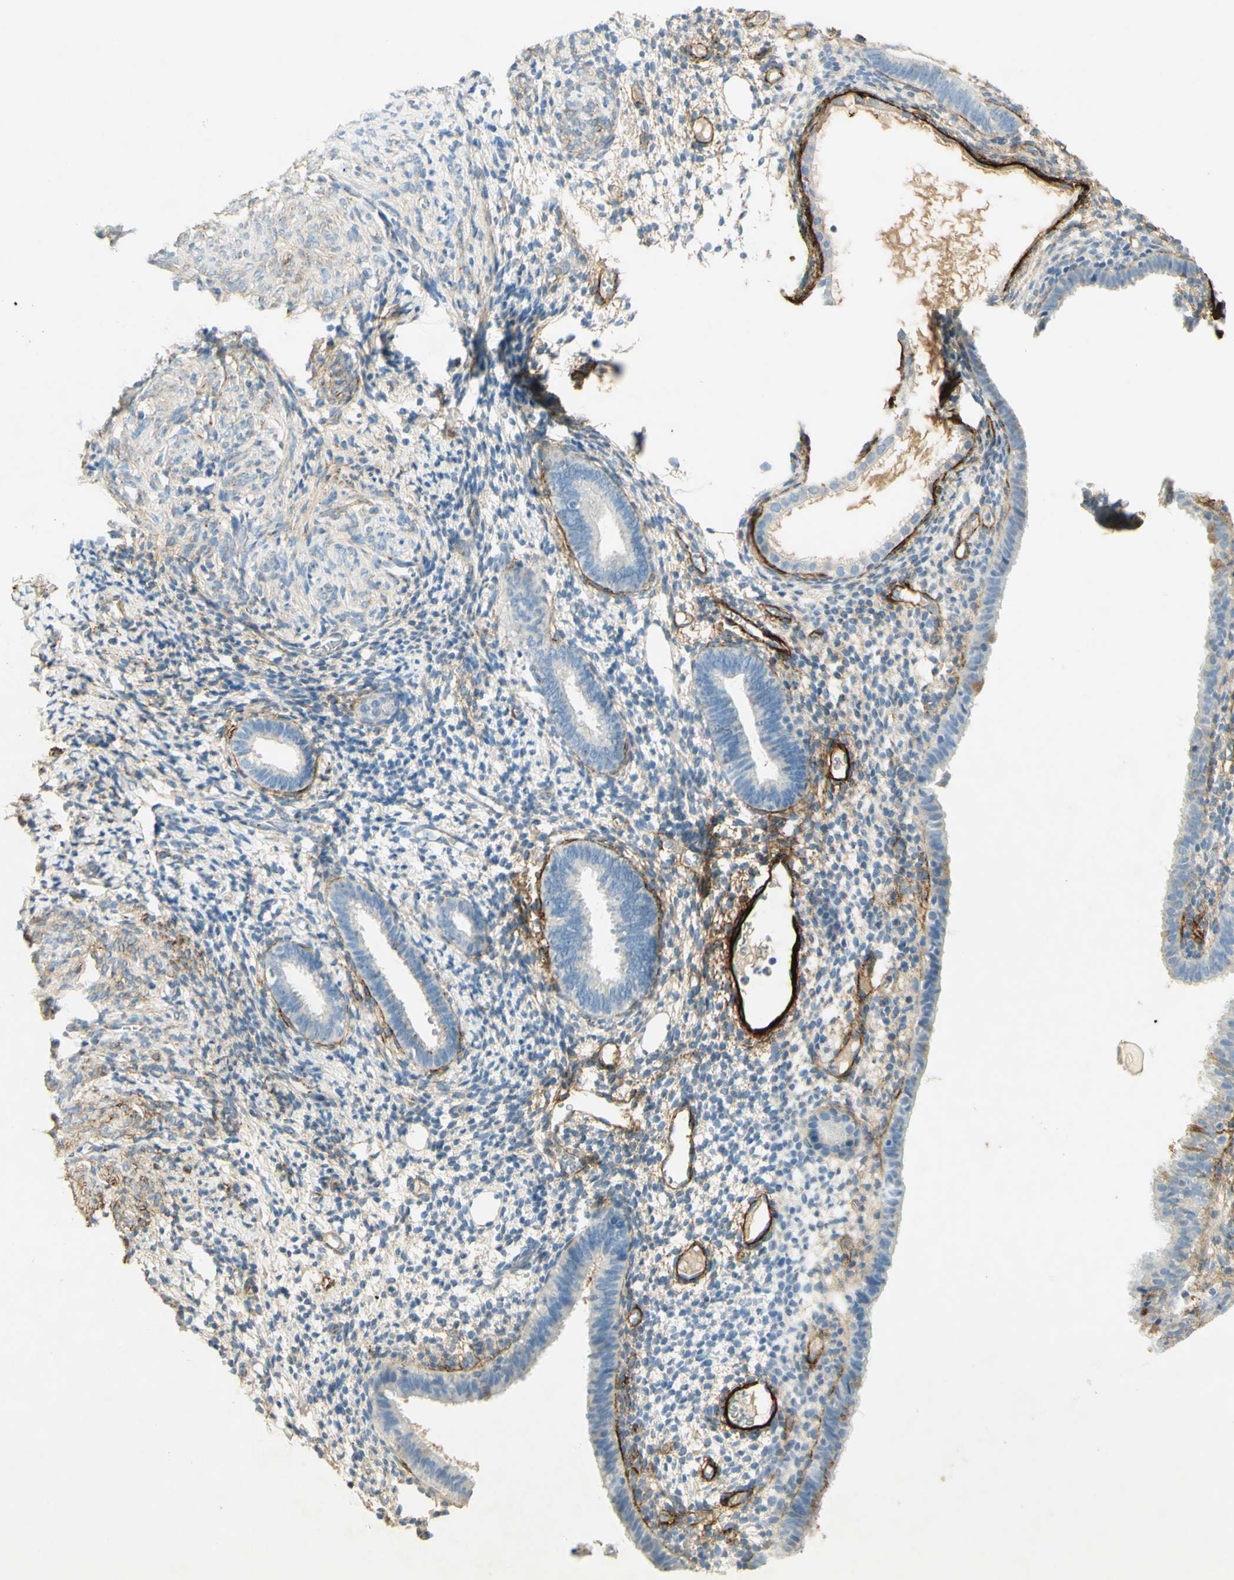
{"staining": {"intensity": "weak", "quantity": "<25%", "location": "cytoplasmic/membranous"}, "tissue": "endometrium", "cell_type": "Cells in endometrial stroma", "image_type": "normal", "snomed": [{"axis": "morphology", "description": "Normal tissue, NOS"}, {"axis": "topography", "description": "Endometrium"}], "caption": "DAB (3,3'-diaminobenzidine) immunohistochemical staining of unremarkable endometrium shows no significant positivity in cells in endometrial stroma.", "gene": "TNN", "patient": {"sex": "female", "age": 61}}